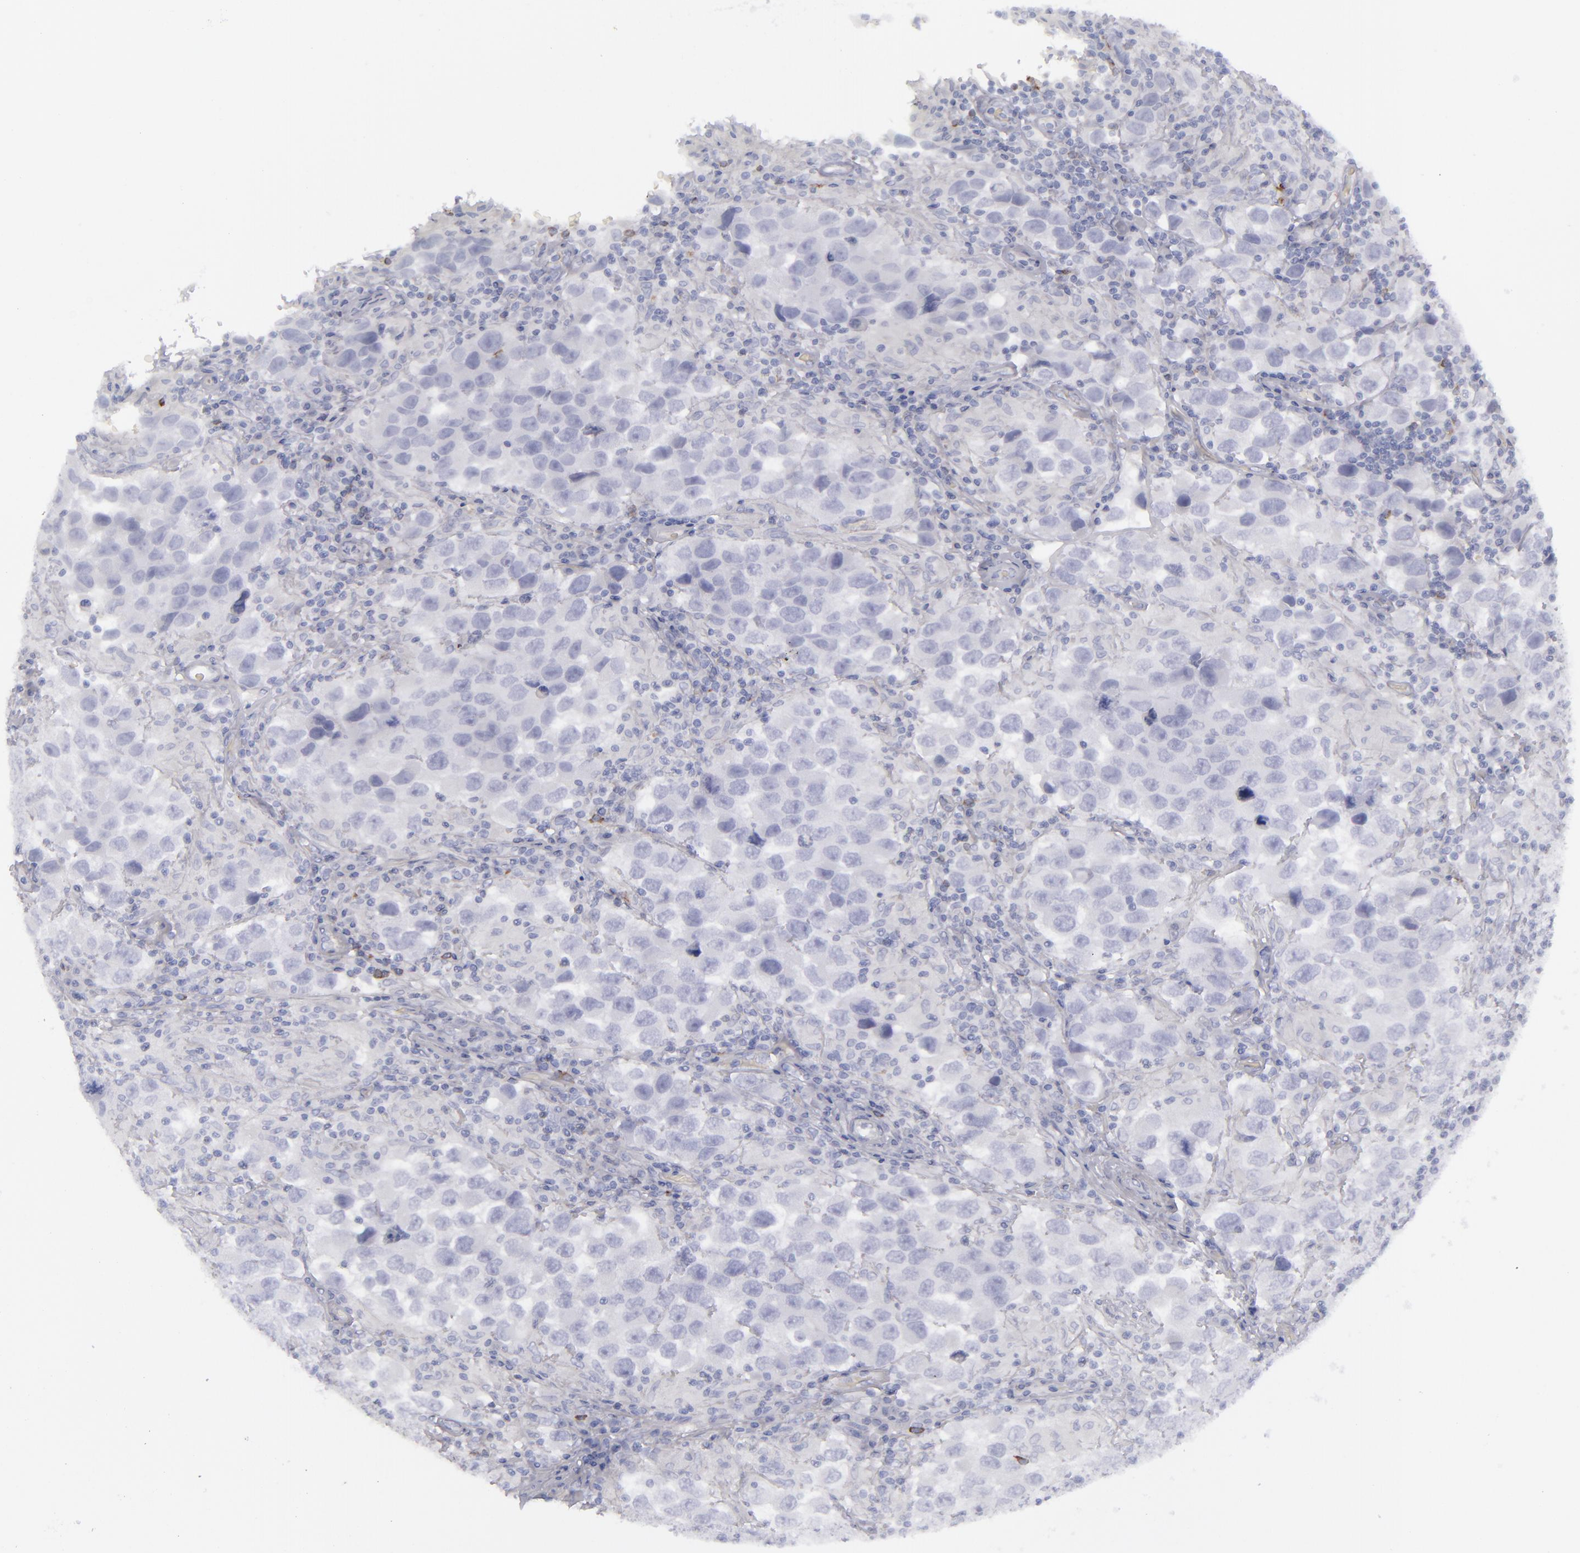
{"staining": {"intensity": "negative", "quantity": "none", "location": "none"}, "tissue": "testis cancer", "cell_type": "Tumor cells", "image_type": "cancer", "snomed": [{"axis": "morphology", "description": "Carcinoma, Embryonal, NOS"}, {"axis": "topography", "description": "Testis"}], "caption": "An IHC photomicrograph of embryonal carcinoma (testis) is shown. There is no staining in tumor cells of embryonal carcinoma (testis).", "gene": "CD22", "patient": {"sex": "male", "age": 21}}